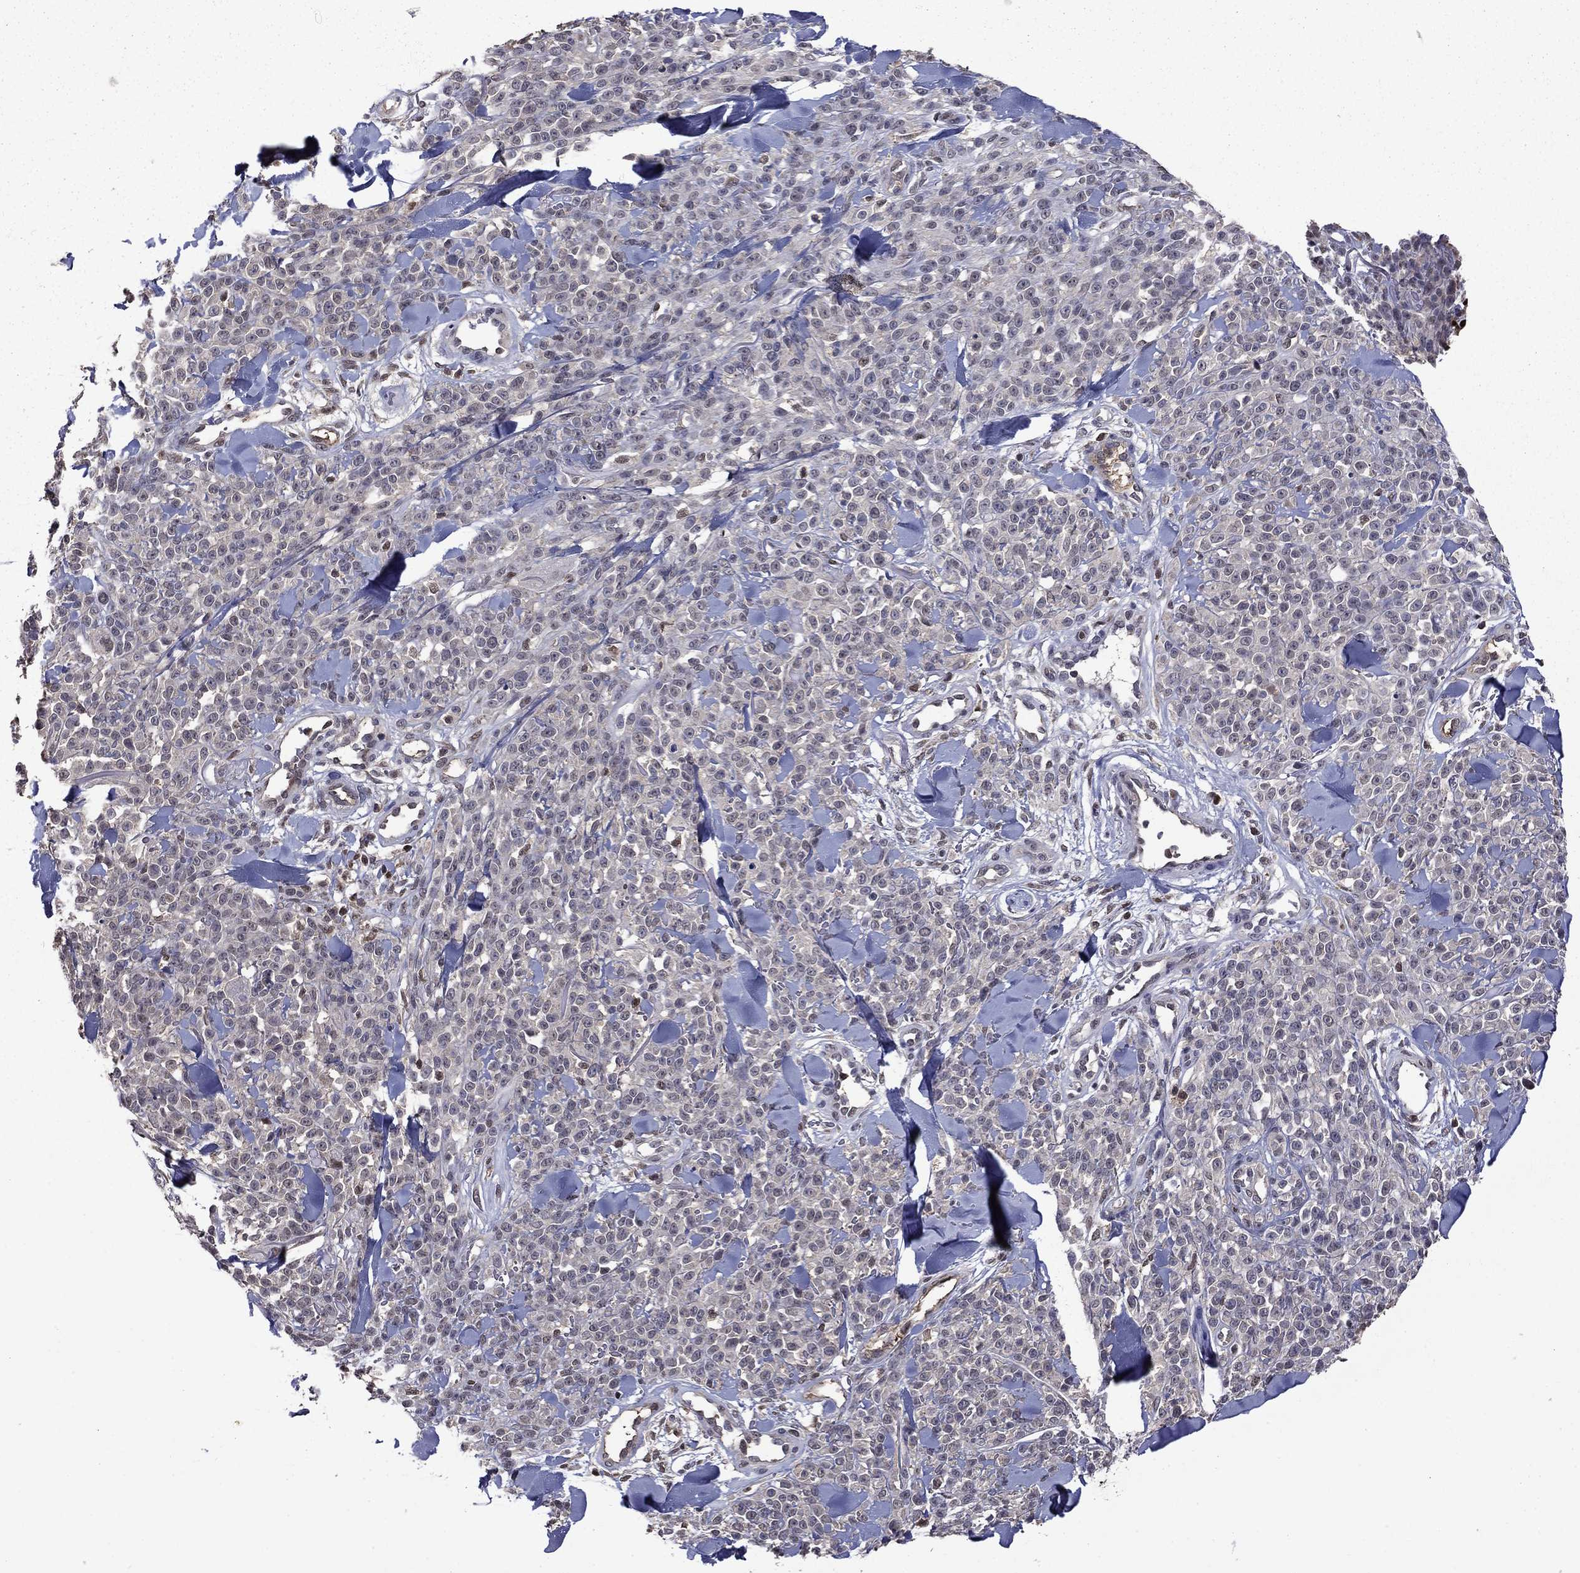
{"staining": {"intensity": "negative", "quantity": "none", "location": "none"}, "tissue": "melanoma", "cell_type": "Tumor cells", "image_type": "cancer", "snomed": [{"axis": "morphology", "description": "Malignant melanoma, NOS"}, {"axis": "topography", "description": "Skin"}, {"axis": "topography", "description": "Skin of trunk"}], "caption": "Immunohistochemistry (IHC) of human melanoma exhibits no positivity in tumor cells.", "gene": "APPBP2", "patient": {"sex": "male", "age": 74}}